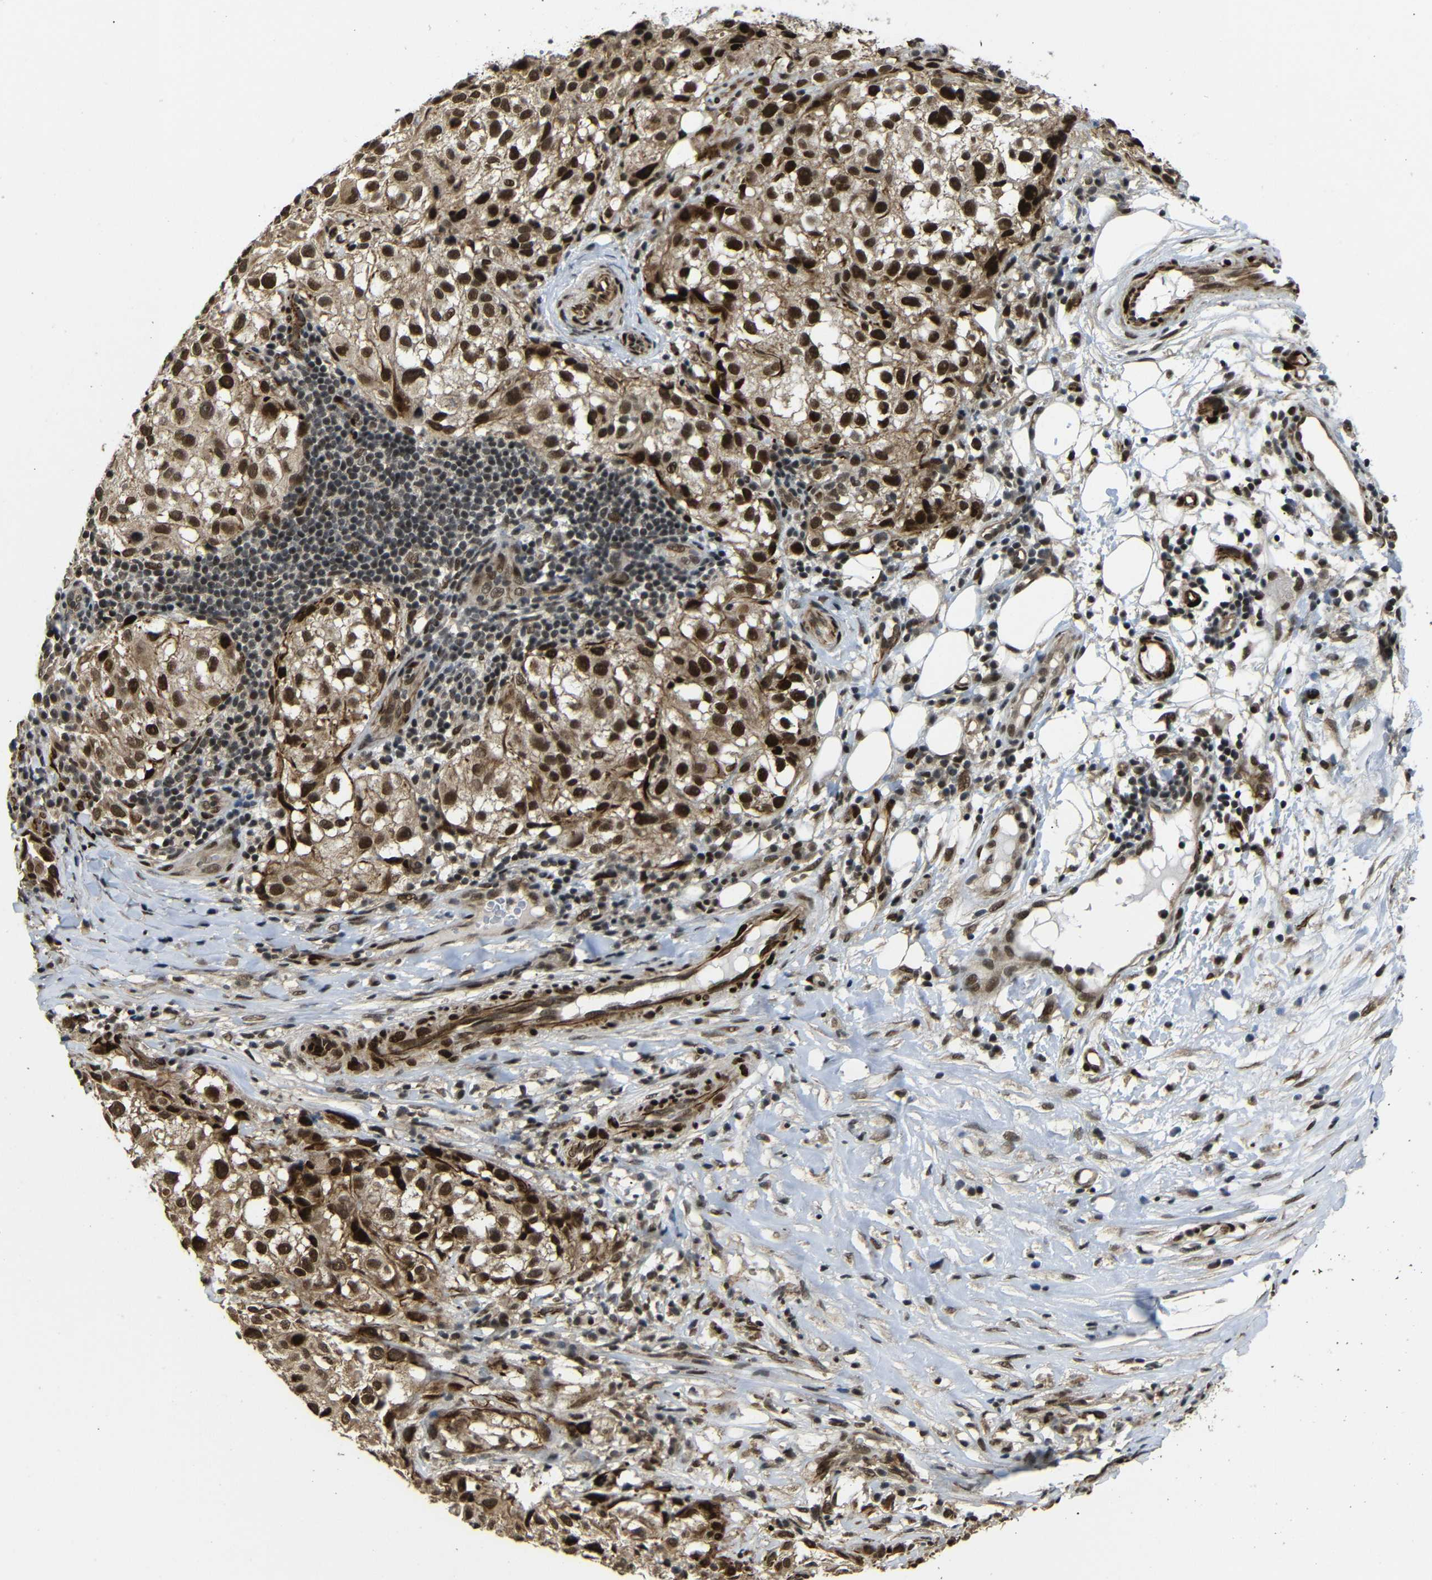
{"staining": {"intensity": "strong", "quantity": ">75%", "location": "cytoplasmic/membranous,nuclear"}, "tissue": "melanoma", "cell_type": "Tumor cells", "image_type": "cancer", "snomed": [{"axis": "morphology", "description": "Necrosis, NOS"}, {"axis": "morphology", "description": "Malignant melanoma, NOS"}, {"axis": "topography", "description": "Skin"}], "caption": "Strong cytoplasmic/membranous and nuclear staining is appreciated in about >75% of tumor cells in malignant melanoma.", "gene": "TBX2", "patient": {"sex": "female", "age": 87}}